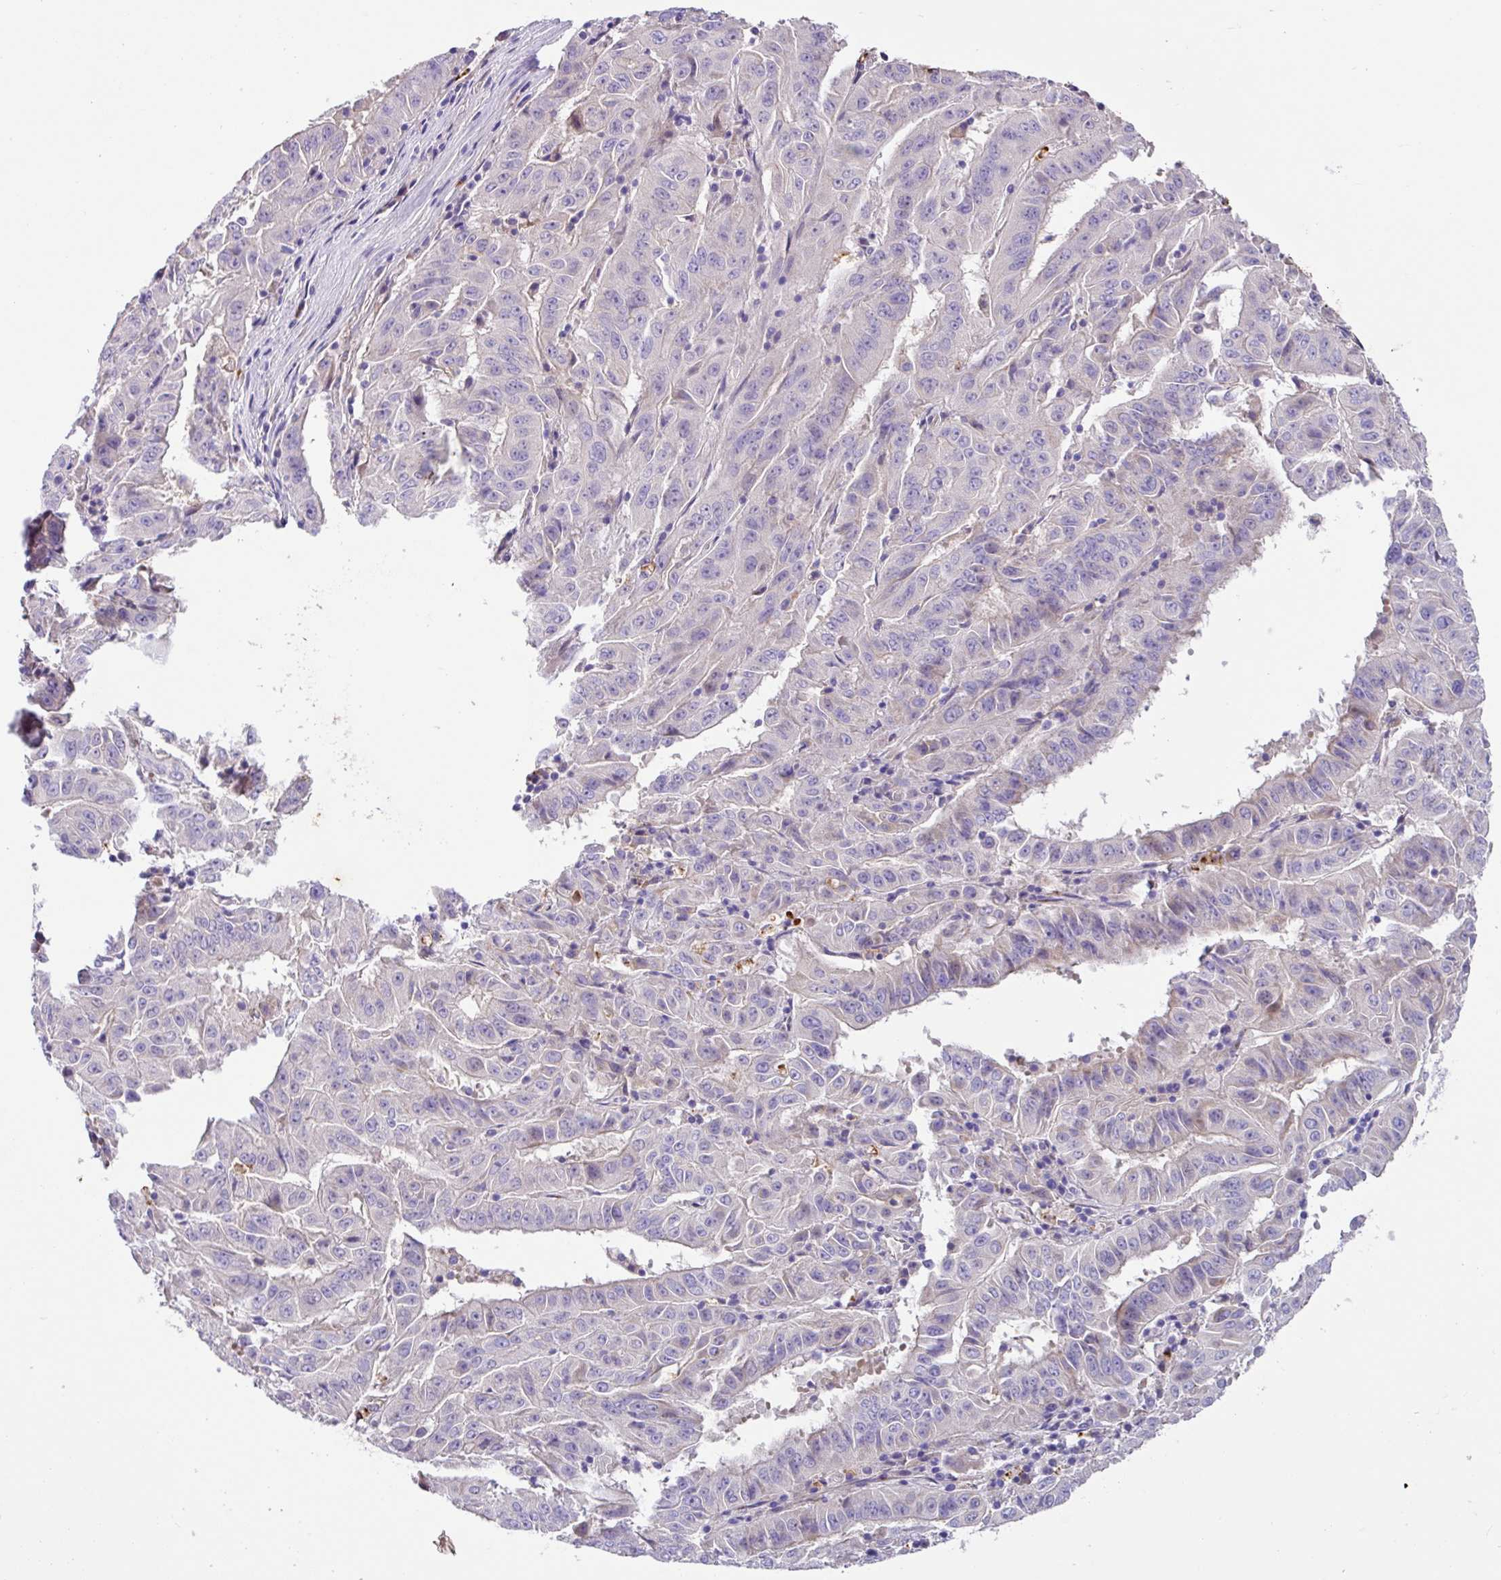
{"staining": {"intensity": "negative", "quantity": "none", "location": "none"}, "tissue": "pancreatic cancer", "cell_type": "Tumor cells", "image_type": "cancer", "snomed": [{"axis": "morphology", "description": "Adenocarcinoma, NOS"}, {"axis": "topography", "description": "Pancreas"}], "caption": "IHC of pancreatic adenocarcinoma demonstrates no positivity in tumor cells.", "gene": "CRISP3", "patient": {"sex": "male", "age": 63}}